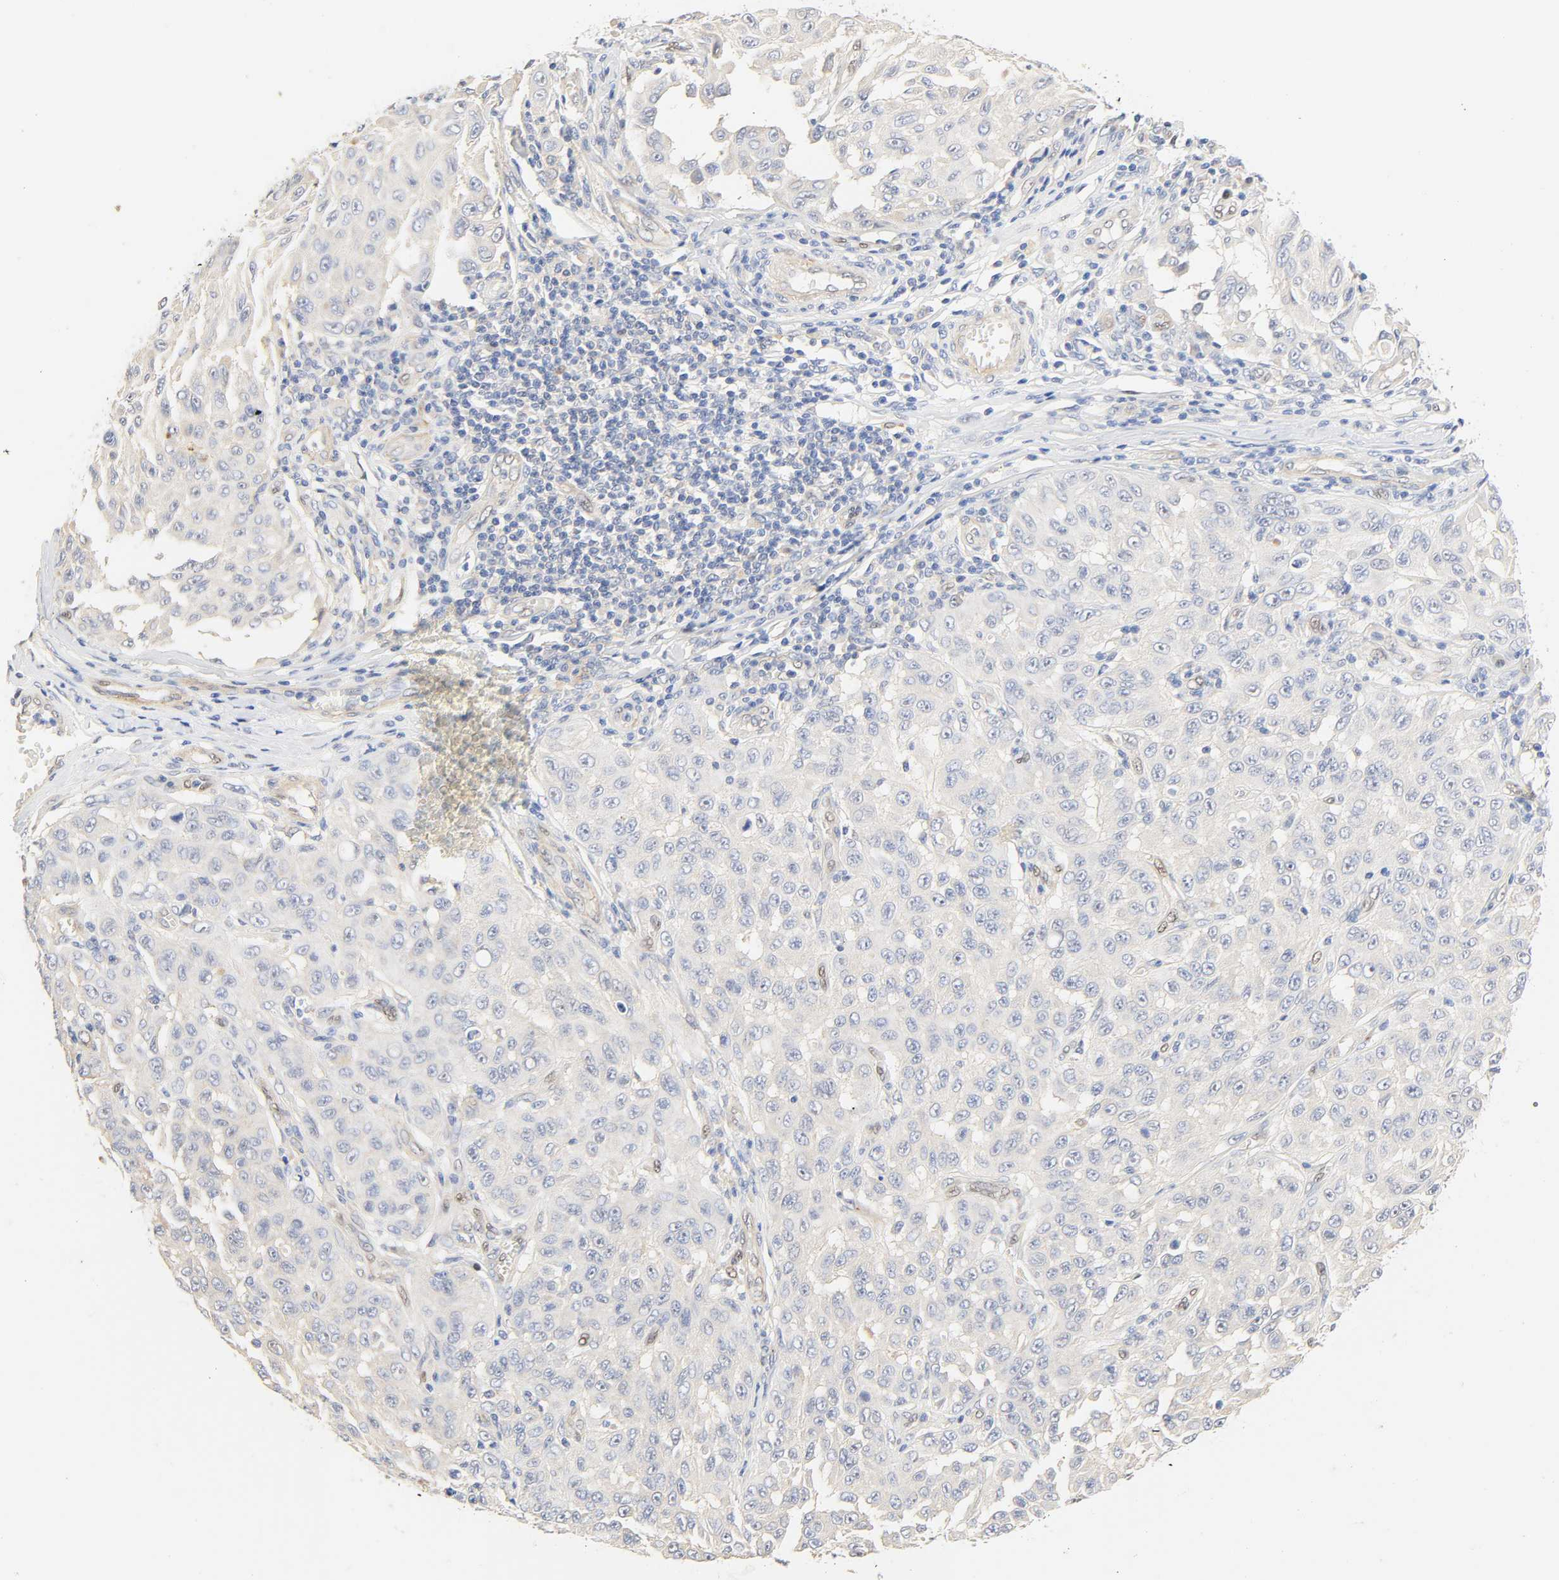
{"staining": {"intensity": "negative", "quantity": "none", "location": "none"}, "tissue": "melanoma", "cell_type": "Tumor cells", "image_type": "cancer", "snomed": [{"axis": "morphology", "description": "Malignant melanoma, NOS"}, {"axis": "topography", "description": "Skin"}], "caption": "Tumor cells are negative for protein expression in human melanoma.", "gene": "BORCS8-MEF2B", "patient": {"sex": "male", "age": 30}}